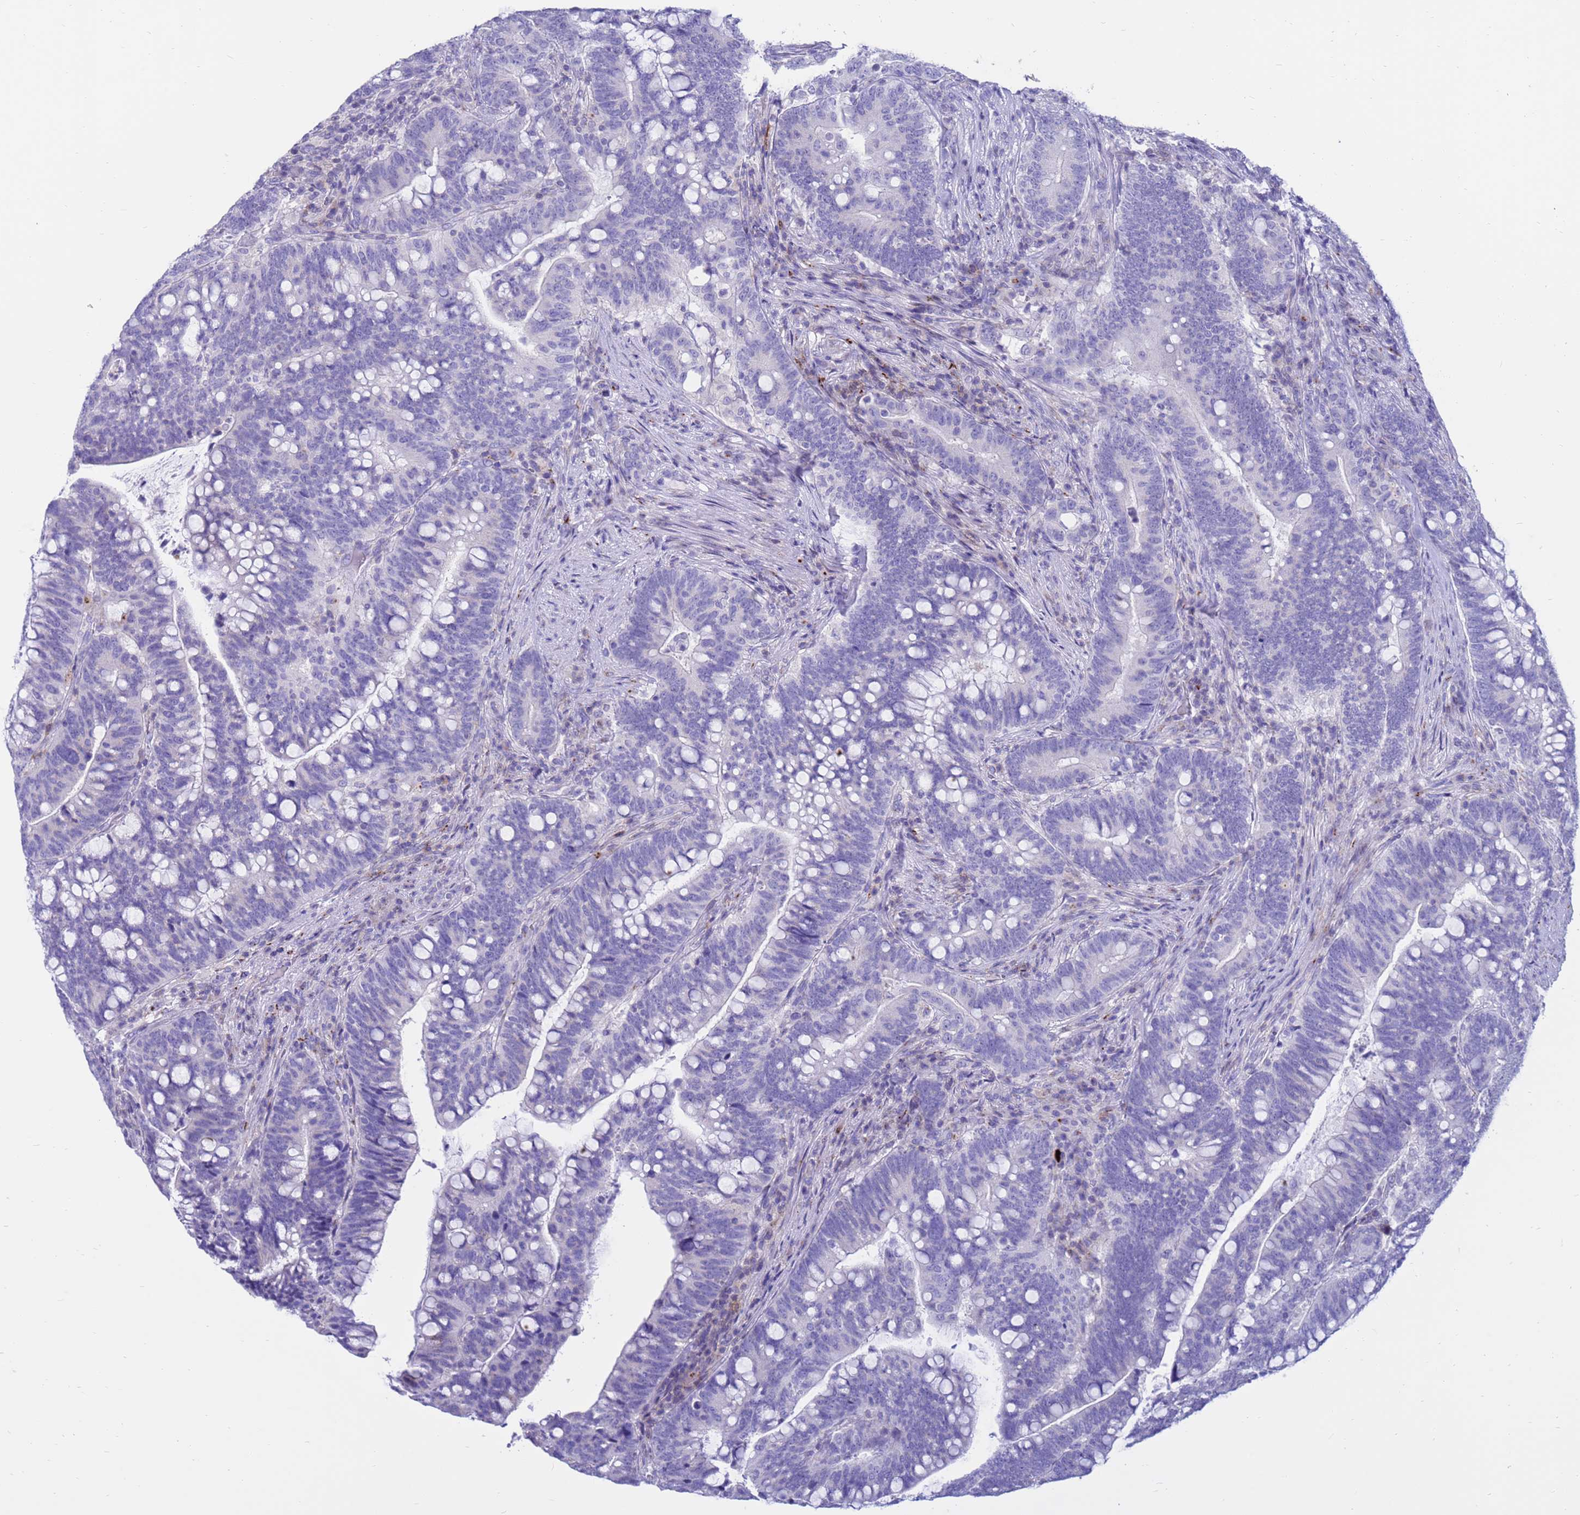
{"staining": {"intensity": "negative", "quantity": "none", "location": "none"}, "tissue": "colorectal cancer", "cell_type": "Tumor cells", "image_type": "cancer", "snomed": [{"axis": "morphology", "description": "Normal tissue, NOS"}, {"axis": "morphology", "description": "Adenocarcinoma, NOS"}, {"axis": "topography", "description": "Colon"}], "caption": "Micrograph shows no significant protein staining in tumor cells of adenocarcinoma (colorectal). (DAB IHC with hematoxylin counter stain).", "gene": "PDE10A", "patient": {"sex": "female", "age": 66}}